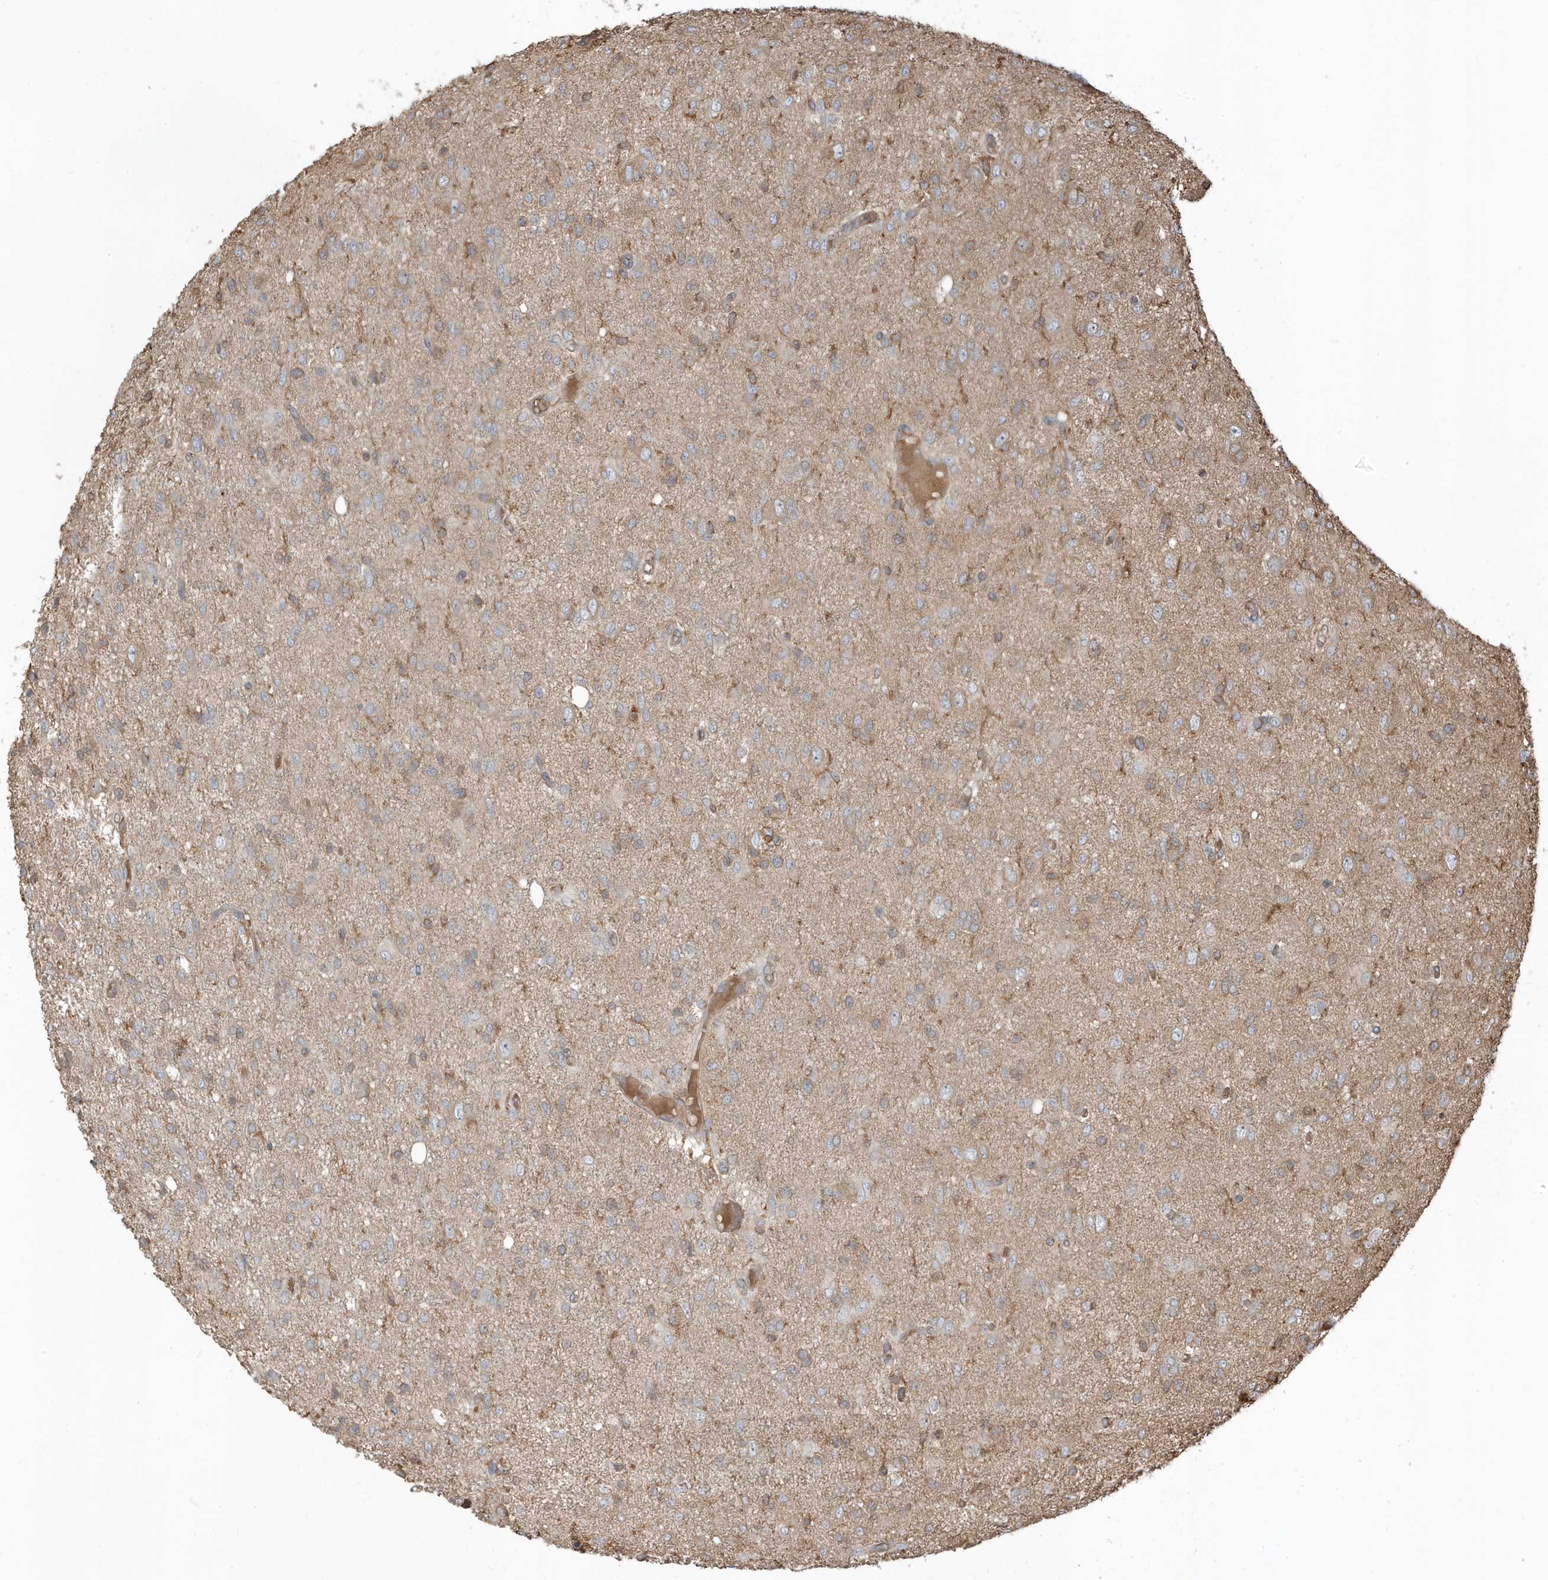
{"staining": {"intensity": "weak", "quantity": "<25%", "location": "cytoplasmic/membranous"}, "tissue": "glioma", "cell_type": "Tumor cells", "image_type": "cancer", "snomed": [{"axis": "morphology", "description": "Glioma, malignant, High grade"}, {"axis": "topography", "description": "Brain"}], "caption": "Immunohistochemical staining of glioma displays no significant positivity in tumor cells.", "gene": "ZBTB8A", "patient": {"sex": "female", "age": 59}}